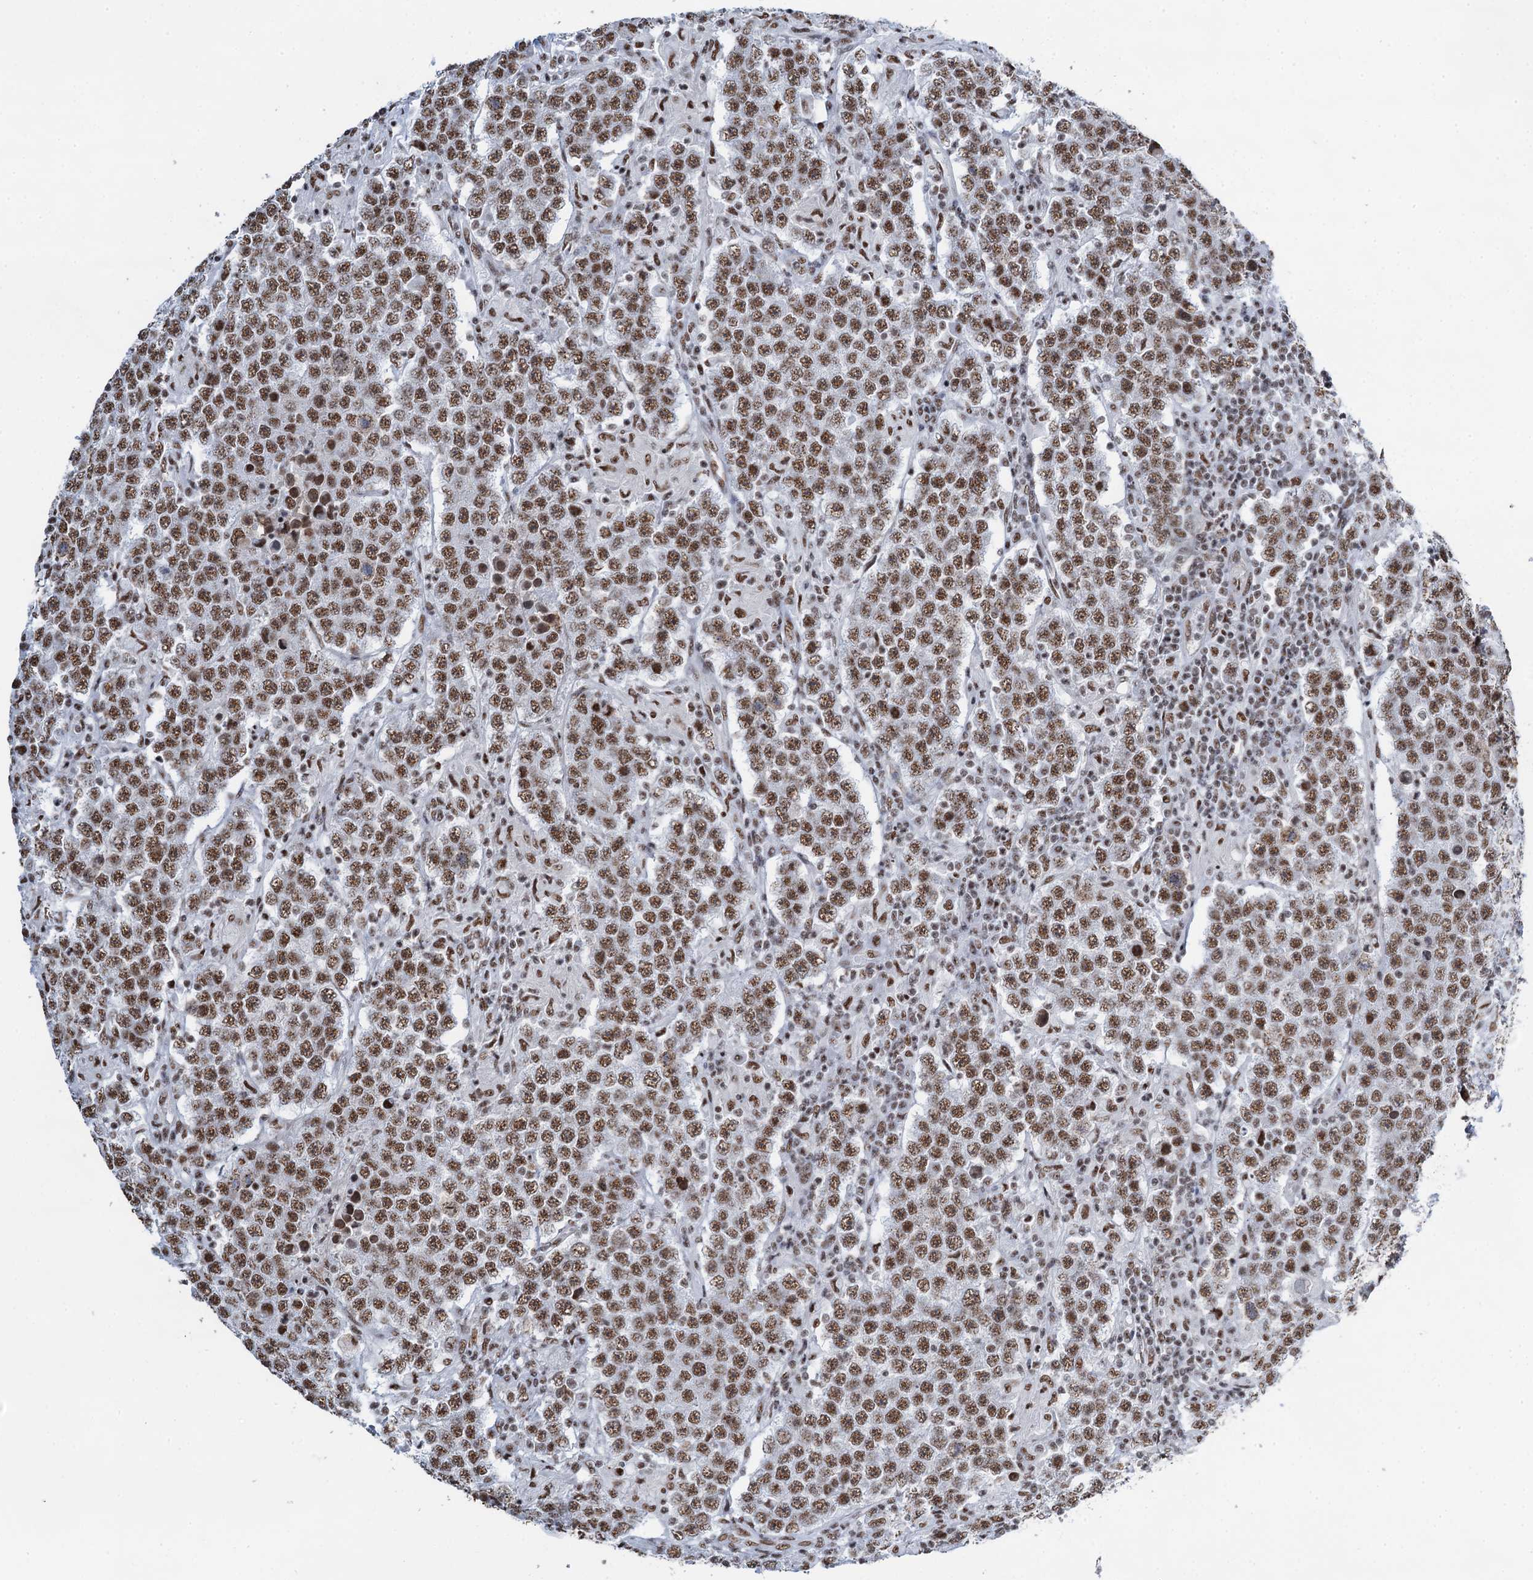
{"staining": {"intensity": "moderate", "quantity": ">75%", "location": "nuclear"}, "tissue": "testis cancer", "cell_type": "Tumor cells", "image_type": "cancer", "snomed": [{"axis": "morphology", "description": "Normal tissue, NOS"}, {"axis": "morphology", "description": "Urothelial carcinoma, High grade"}, {"axis": "morphology", "description": "Seminoma, NOS"}, {"axis": "morphology", "description": "Carcinoma, Embryonal, NOS"}, {"axis": "topography", "description": "Urinary bladder"}, {"axis": "topography", "description": "Testis"}], "caption": "Brown immunohistochemical staining in human embryonal carcinoma (testis) demonstrates moderate nuclear expression in approximately >75% of tumor cells.", "gene": "ZNF609", "patient": {"sex": "male", "age": 41}}